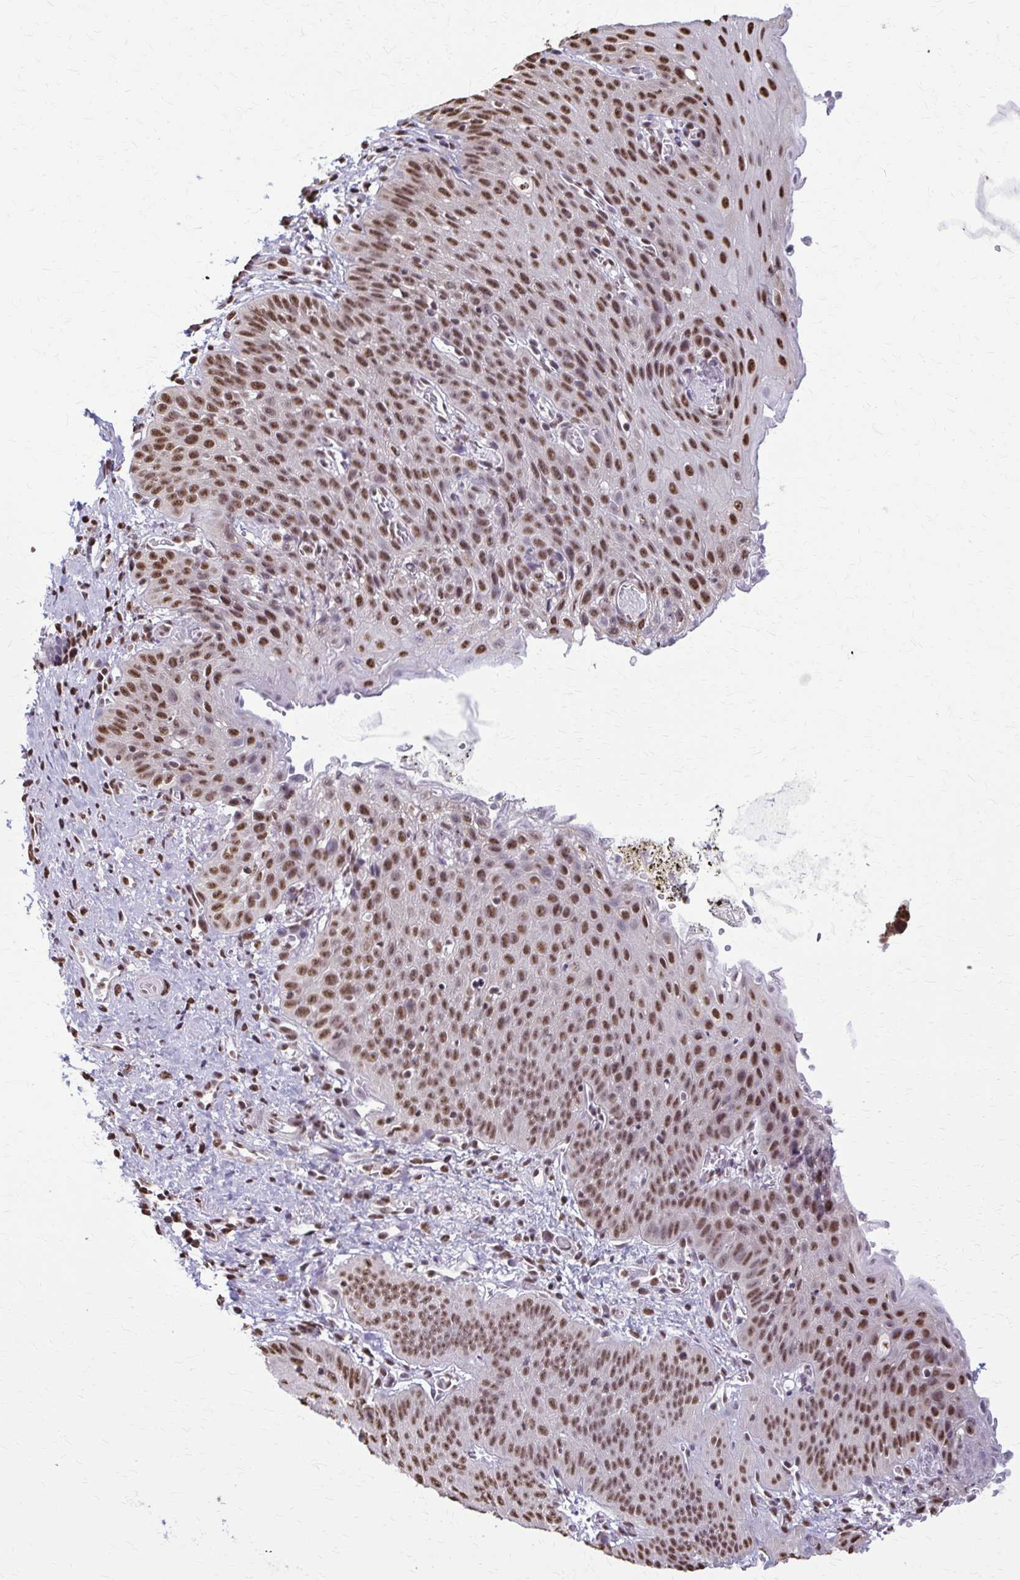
{"staining": {"intensity": "moderate", "quantity": ">75%", "location": "nuclear"}, "tissue": "esophagus", "cell_type": "Squamous epithelial cells", "image_type": "normal", "snomed": [{"axis": "morphology", "description": "Normal tissue, NOS"}, {"axis": "topography", "description": "Esophagus"}], "caption": "Immunohistochemical staining of normal esophagus displays >75% levels of moderate nuclear protein expression in approximately >75% of squamous epithelial cells. (brown staining indicates protein expression, while blue staining denotes nuclei).", "gene": "SNRPA", "patient": {"sex": "male", "age": 71}}